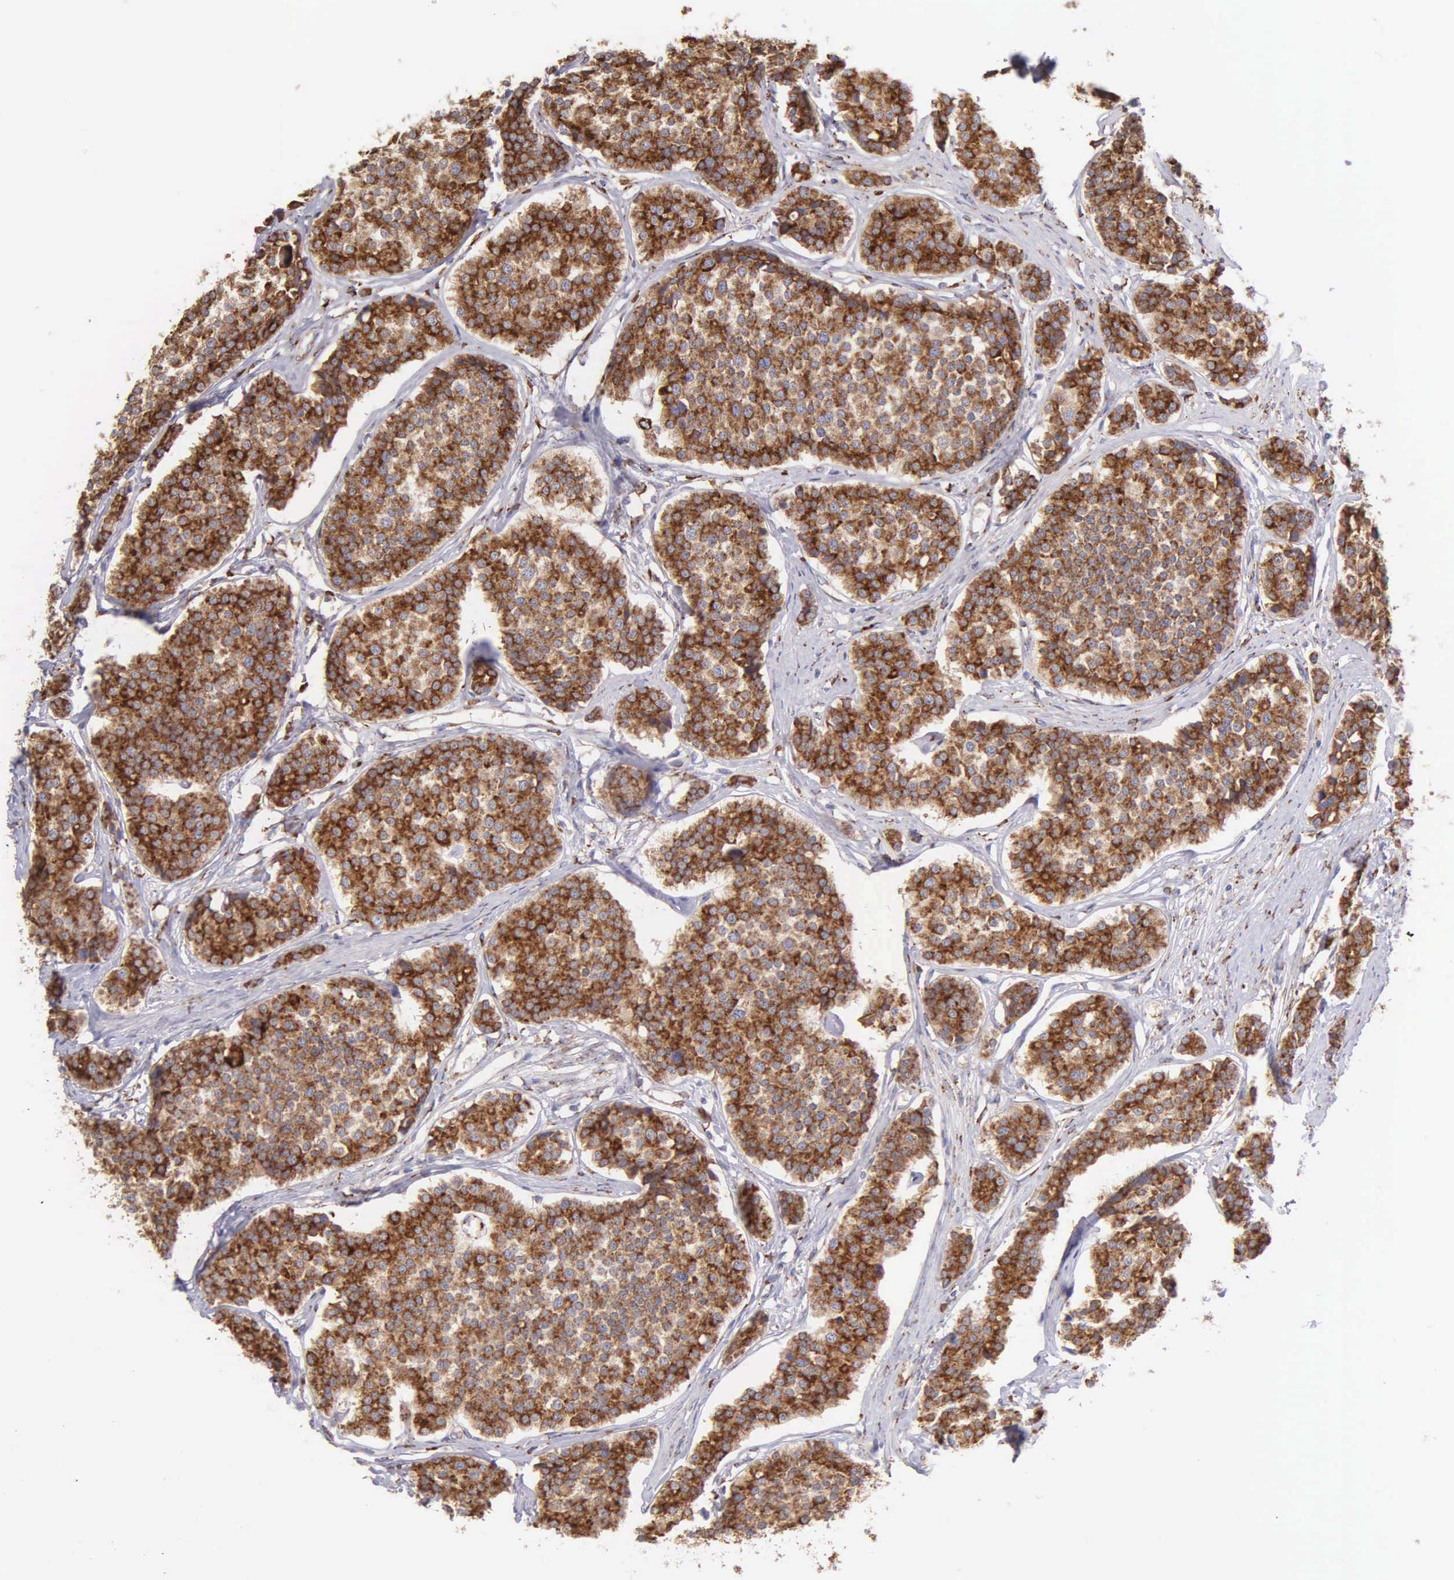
{"staining": {"intensity": "strong", "quantity": ">75%", "location": "cytoplasmic/membranous"}, "tissue": "carcinoid", "cell_type": "Tumor cells", "image_type": "cancer", "snomed": [{"axis": "morphology", "description": "Carcinoid, malignant, NOS"}, {"axis": "topography", "description": "Small intestine"}], "caption": "This photomicrograph exhibits immunohistochemistry staining of human carcinoid, with high strong cytoplasmic/membranous positivity in approximately >75% of tumor cells.", "gene": "CKAP4", "patient": {"sex": "male", "age": 60}}